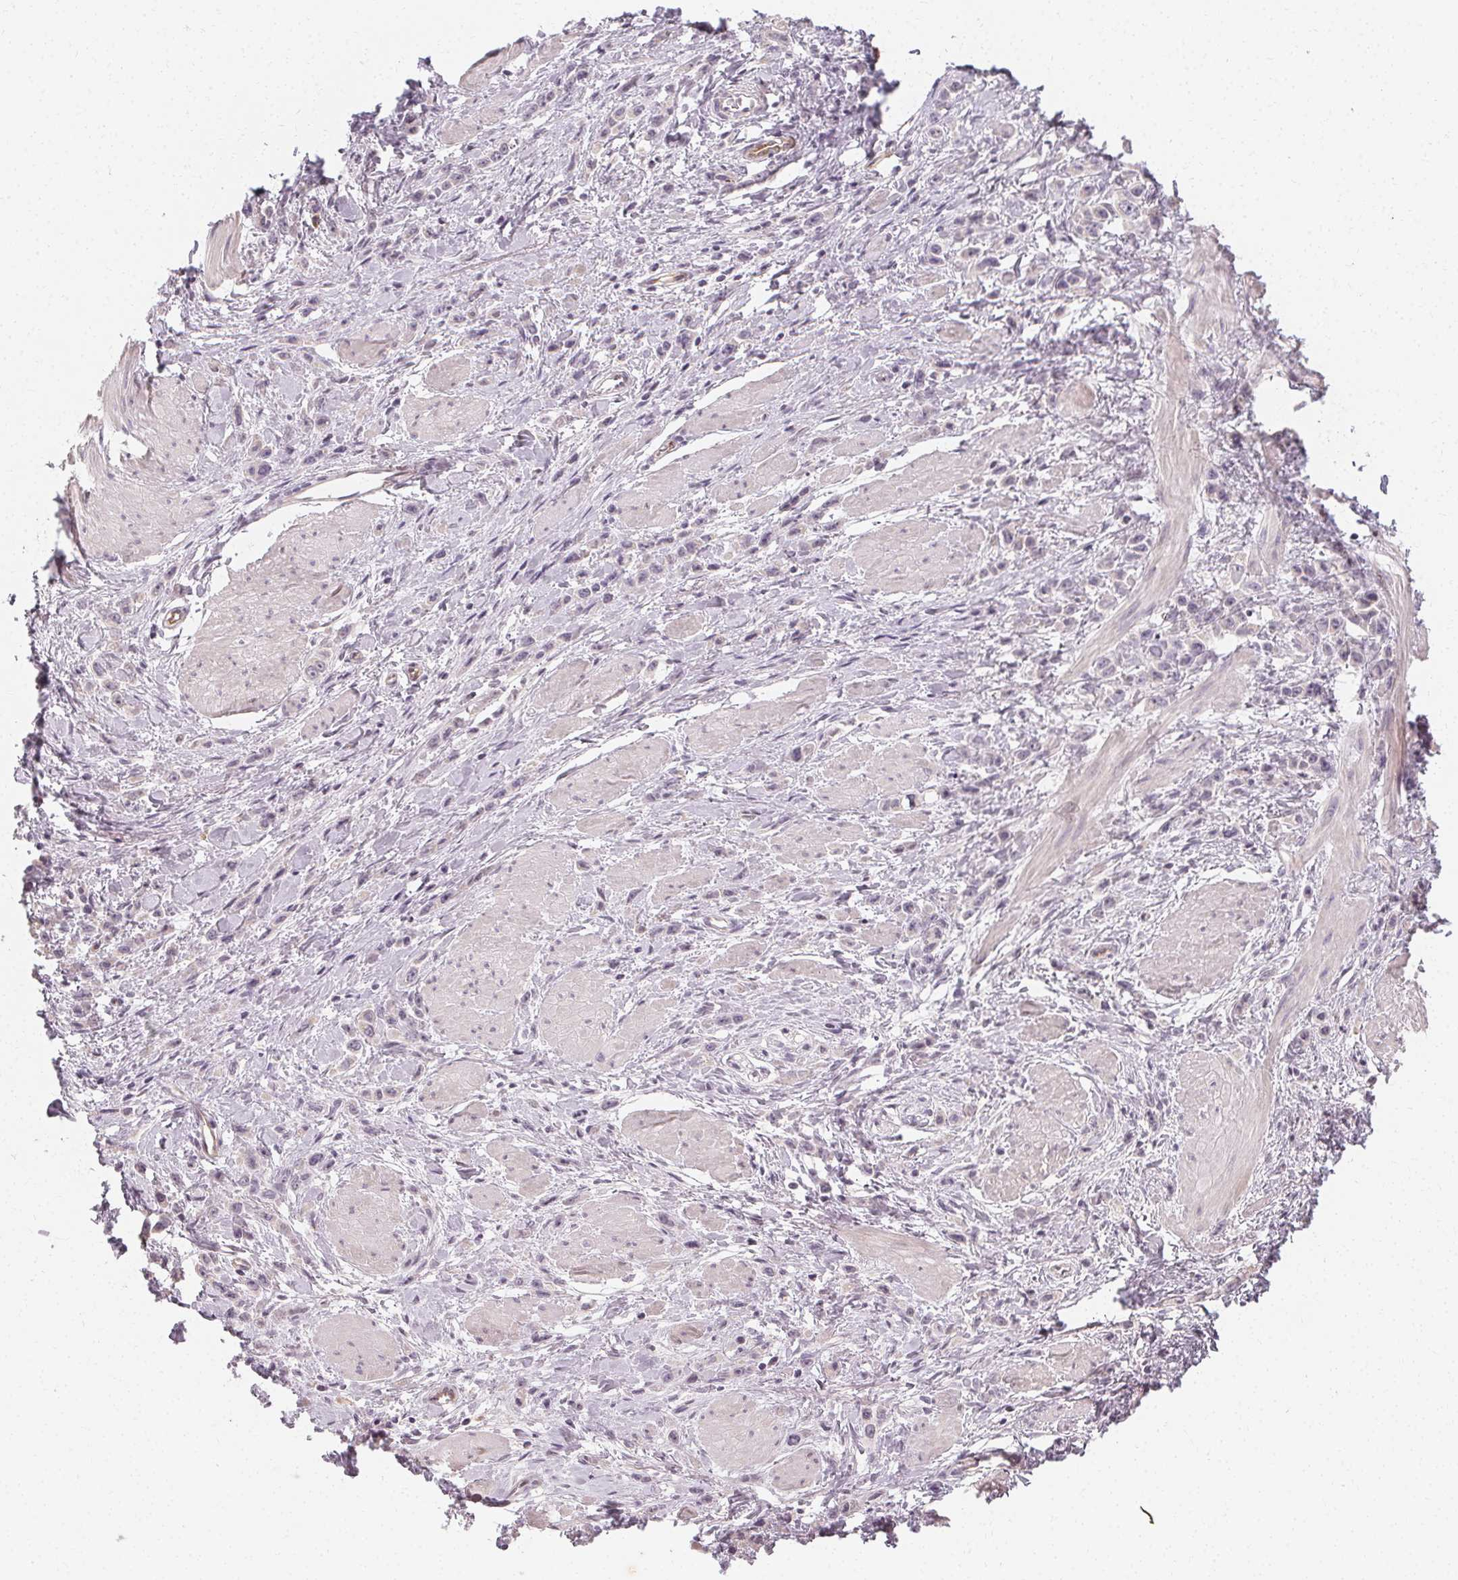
{"staining": {"intensity": "negative", "quantity": "none", "location": "none"}, "tissue": "stomach cancer", "cell_type": "Tumor cells", "image_type": "cancer", "snomed": [{"axis": "morphology", "description": "Adenocarcinoma, NOS"}, {"axis": "topography", "description": "Stomach"}], "caption": "Immunohistochemistry image of human adenocarcinoma (stomach) stained for a protein (brown), which reveals no expression in tumor cells.", "gene": "CLCNKB", "patient": {"sex": "male", "age": 47}}